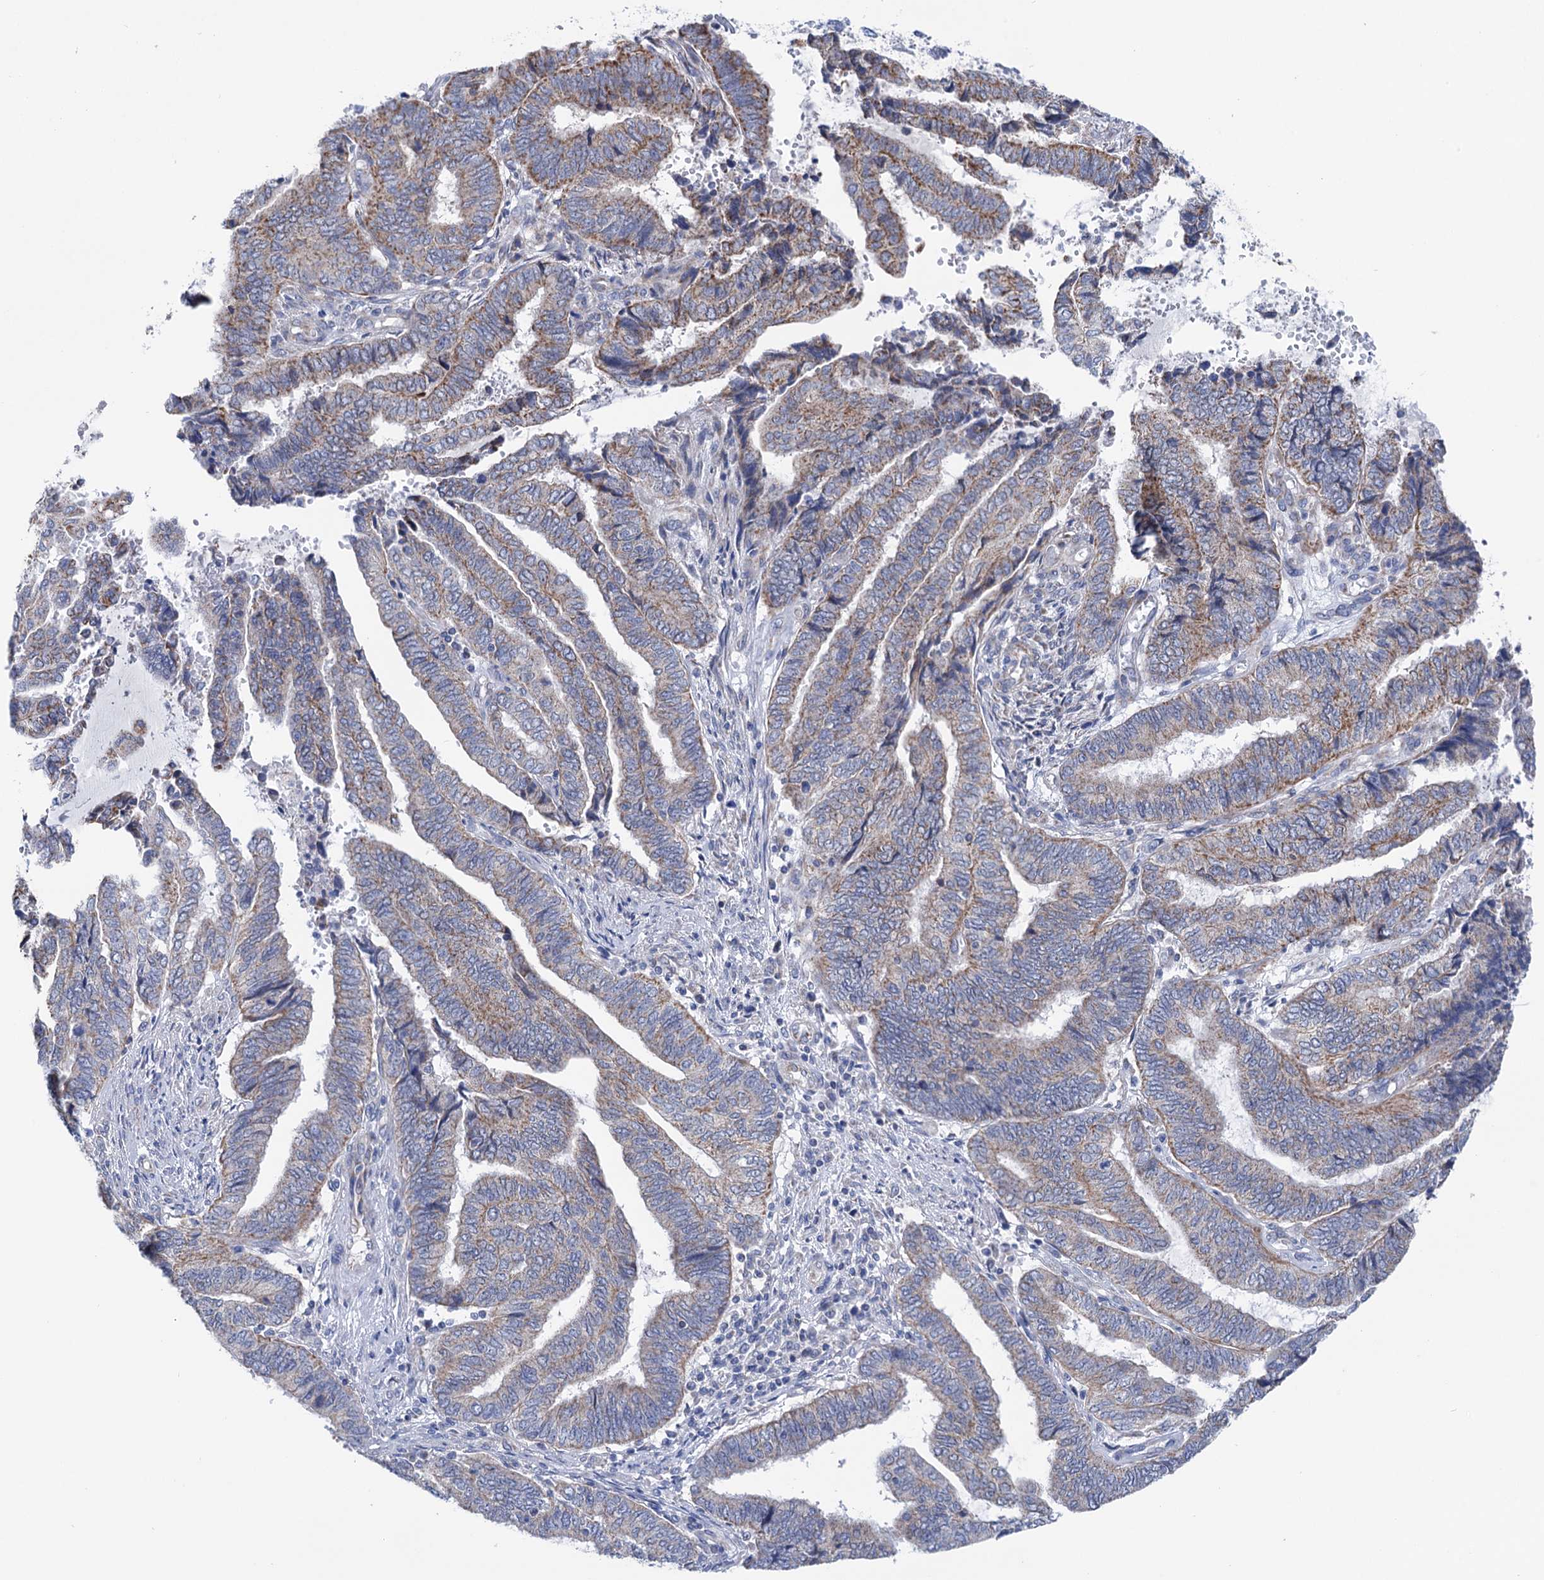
{"staining": {"intensity": "moderate", "quantity": "25%-75%", "location": "cytoplasmic/membranous"}, "tissue": "endometrial cancer", "cell_type": "Tumor cells", "image_type": "cancer", "snomed": [{"axis": "morphology", "description": "Adenocarcinoma, NOS"}, {"axis": "topography", "description": "Uterus"}, {"axis": "topography", "description": "Endometrium"}], "caption": "There is medium levels of moderate cytoplasmic/membranous expression in tumor cells of endometrial cancer (adenocarcinoma), as demonstrated by immunohistochemical staining (brown color).", "gene": "SUCLA2", "patient": {"sex": "female", "age": 70}}